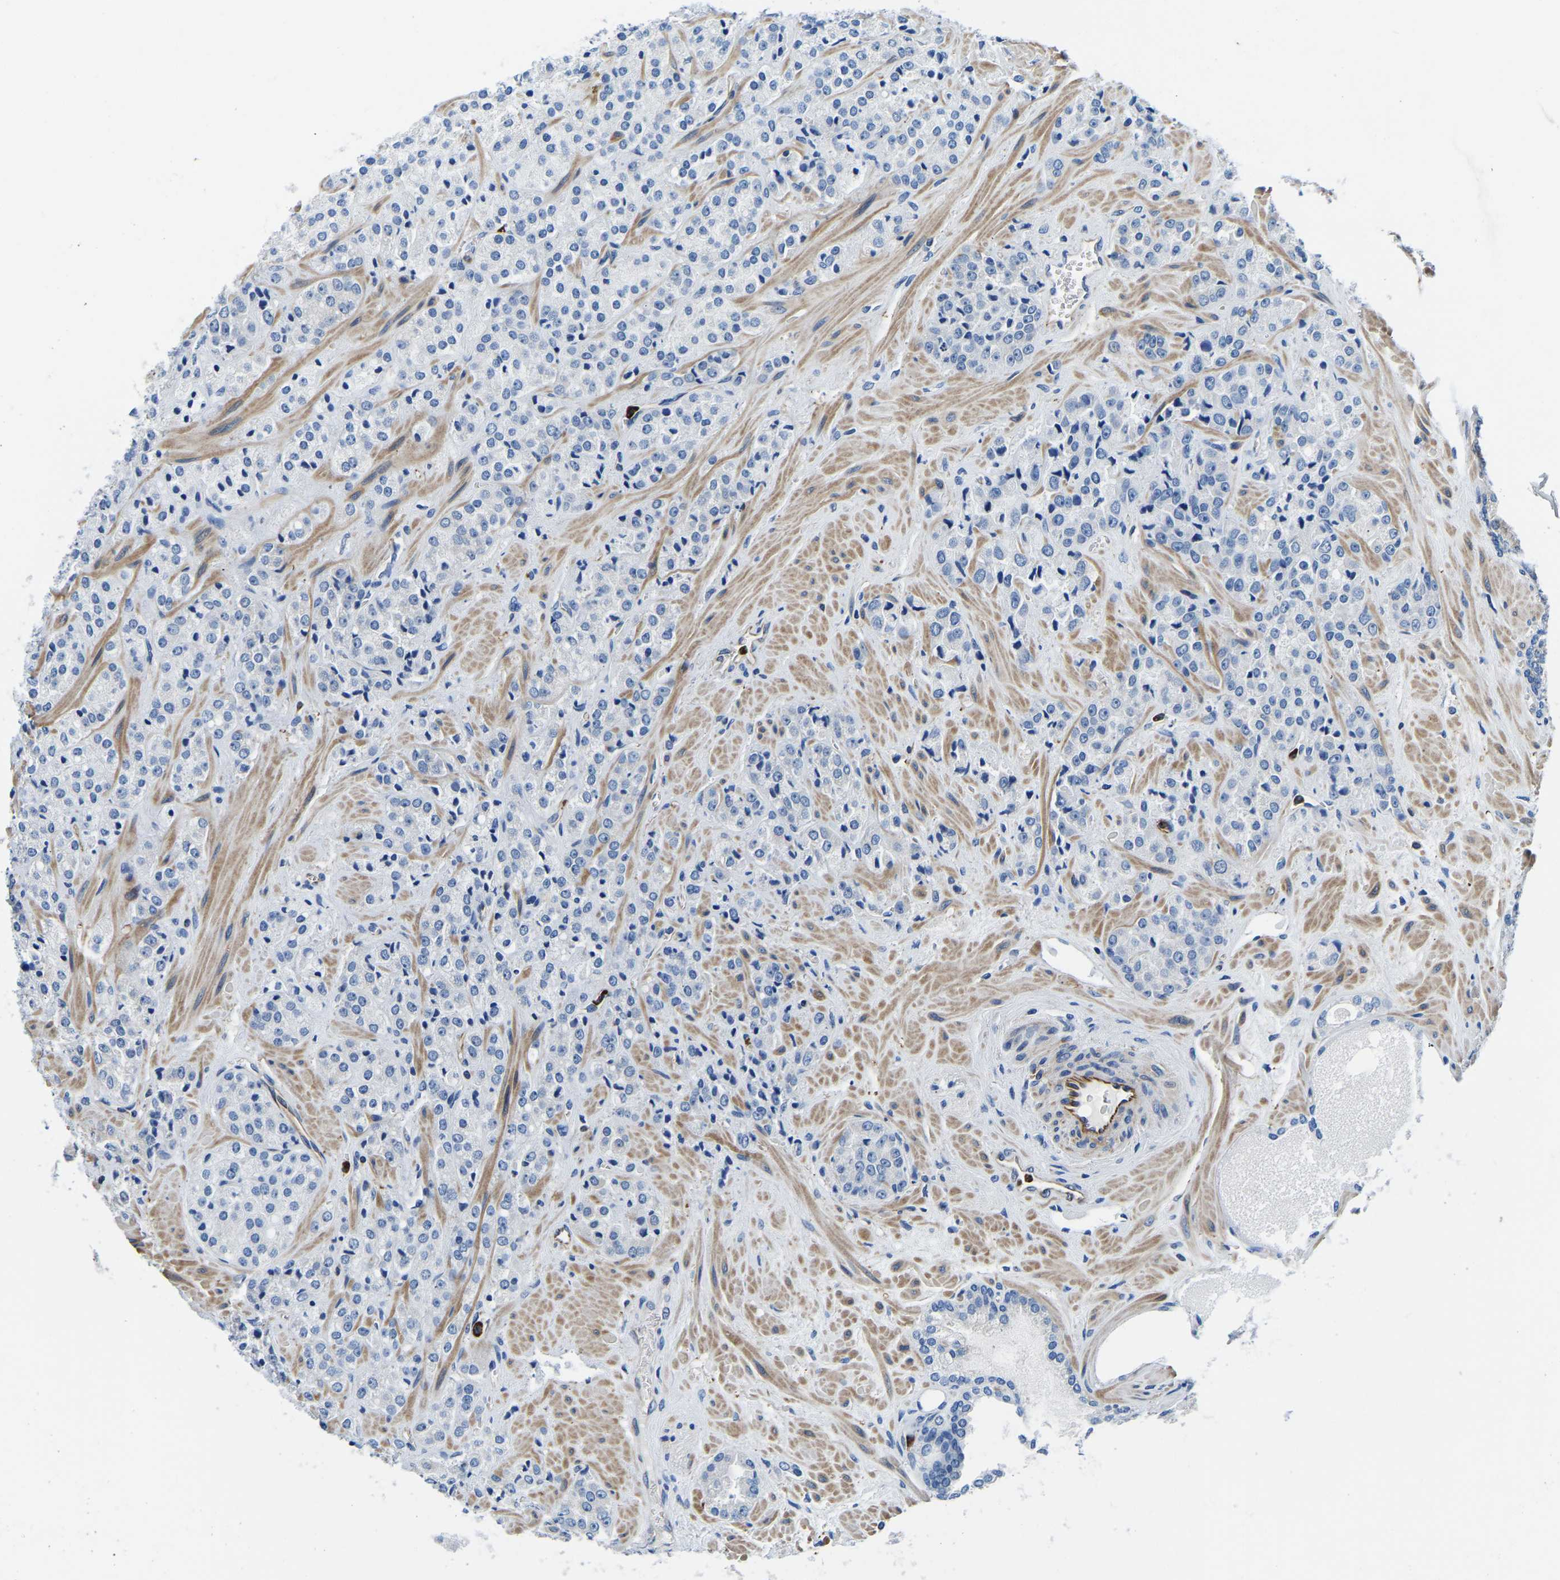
{"staining": {"intensity": "negative", "quantity": "none", "location": "none"}, "tissue": "prostate cancer", "cell_type": "Tumor cells", "image_type": "cancer", "snomed": [{"axis": "morphology", "description": "Adenocarcinoma, High grade"}, {"axis": "topography", "description": "Prostate"}], "caption": "DAB immunohistochemical staining of human prostate cancer displays no significant expression in tumor cells. Brightfield microscopy of immunohistochemistry (IHC) stained with DAB (brown) and hematoxylin (blue), captured at high magnification.", "gene": "MS4A3", "patient": {"sex": "male", "age": 64}}